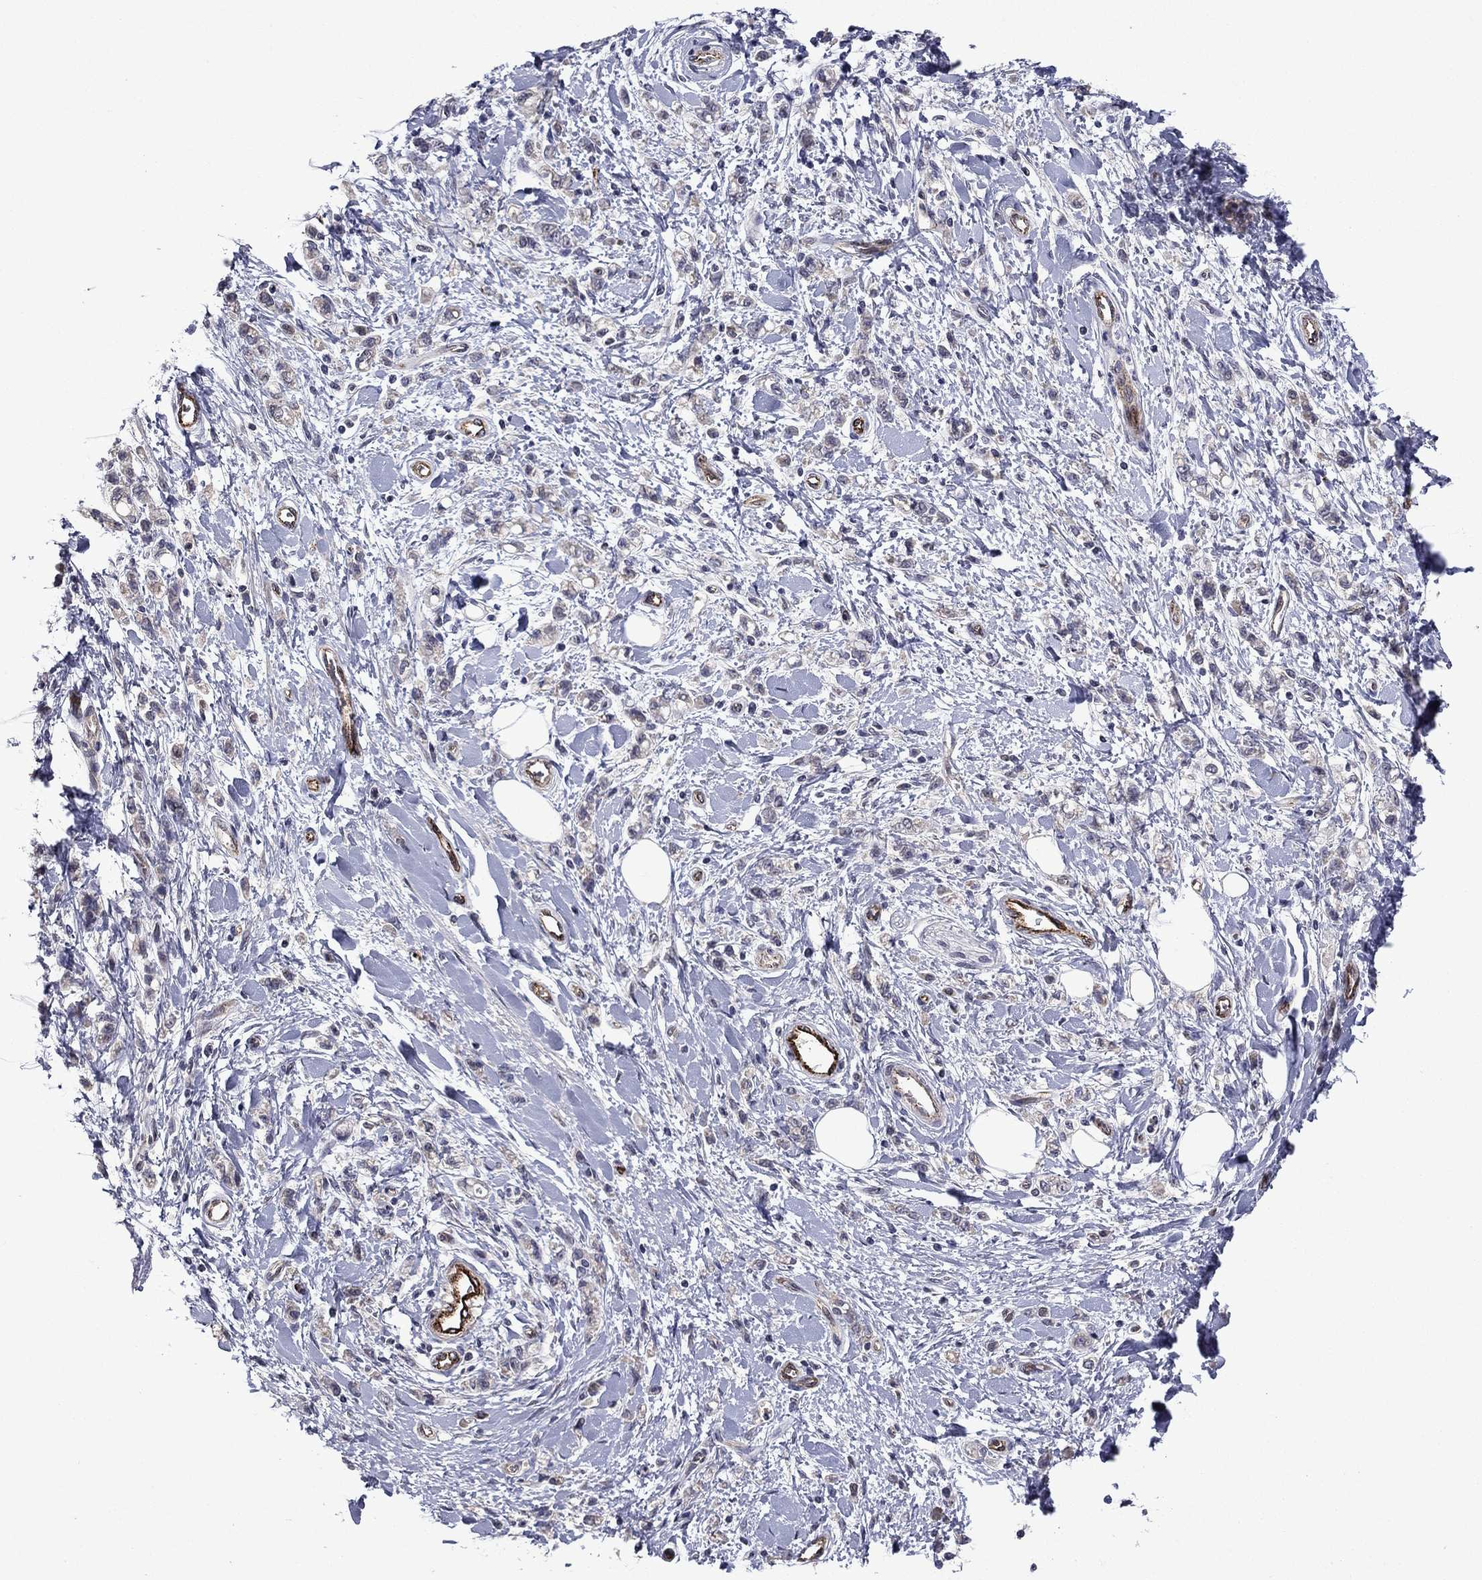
{"staining": {"intensity": "negative", "quantity": "none", "location": "none"}, "tissue": "stomach cancer", "cell_type": "Tumor cells", "image_type": "cancer", "snomed": [{"axis": "morphology", "description": "Adenocarcinoma, NOS"}, {"axis": "topography", "description": "Stomach"}], "caption": "This photomicrograph is of stomach cancer (adenocarcinoma) stained with immunohistochemistry (IHC) to label a protein in brown with the nuclei are counter-stained blue. There is no positivity in tumor cells. (Brightfield microscopy of DAB (3,3'-diaminobenzidine) immunohistochemistry (IHC) at high magnification).", "gene": "SLITRK1", "patient": {"sex": "male", "age": 77}}